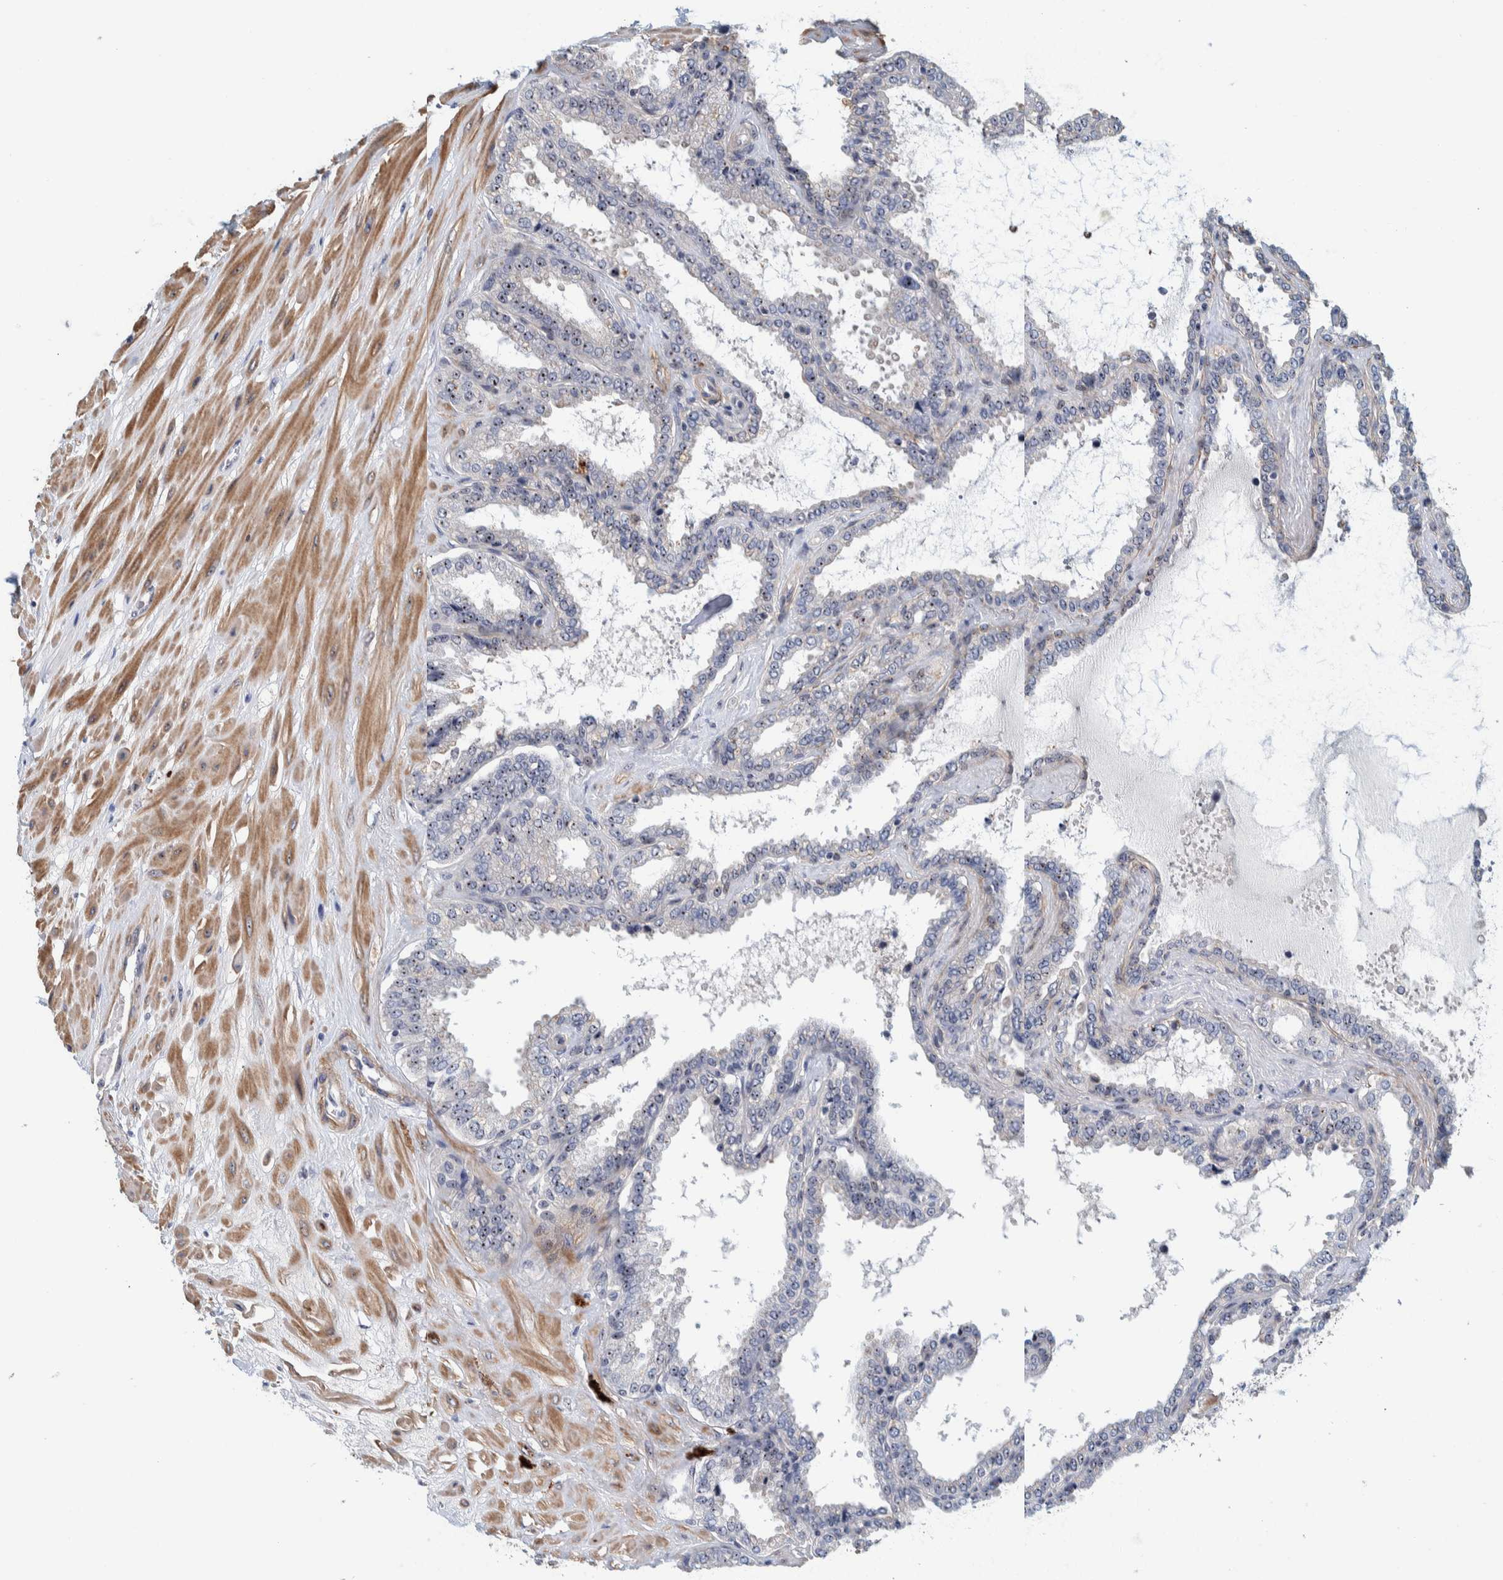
{"staining": {"intensity": "moderate", "quantity": "25%-75%", "location": "nuclear"}, "tissue": "seminal vesicle", "cell_type": "Glandular cells", "image_type": "normal", "snomed": [{"axis": "morphology", "description": "Normal tissue, NOS"}, {"axis": "topography", "description": "Seminal veicle"}], "caption": "Glandular cells show medium levels of moderate nuclear staining in about 25%-75% of cells in normal seminal vesicle.", "gene": "NOL11", "patient": {"sex": "male", "age": 46}}